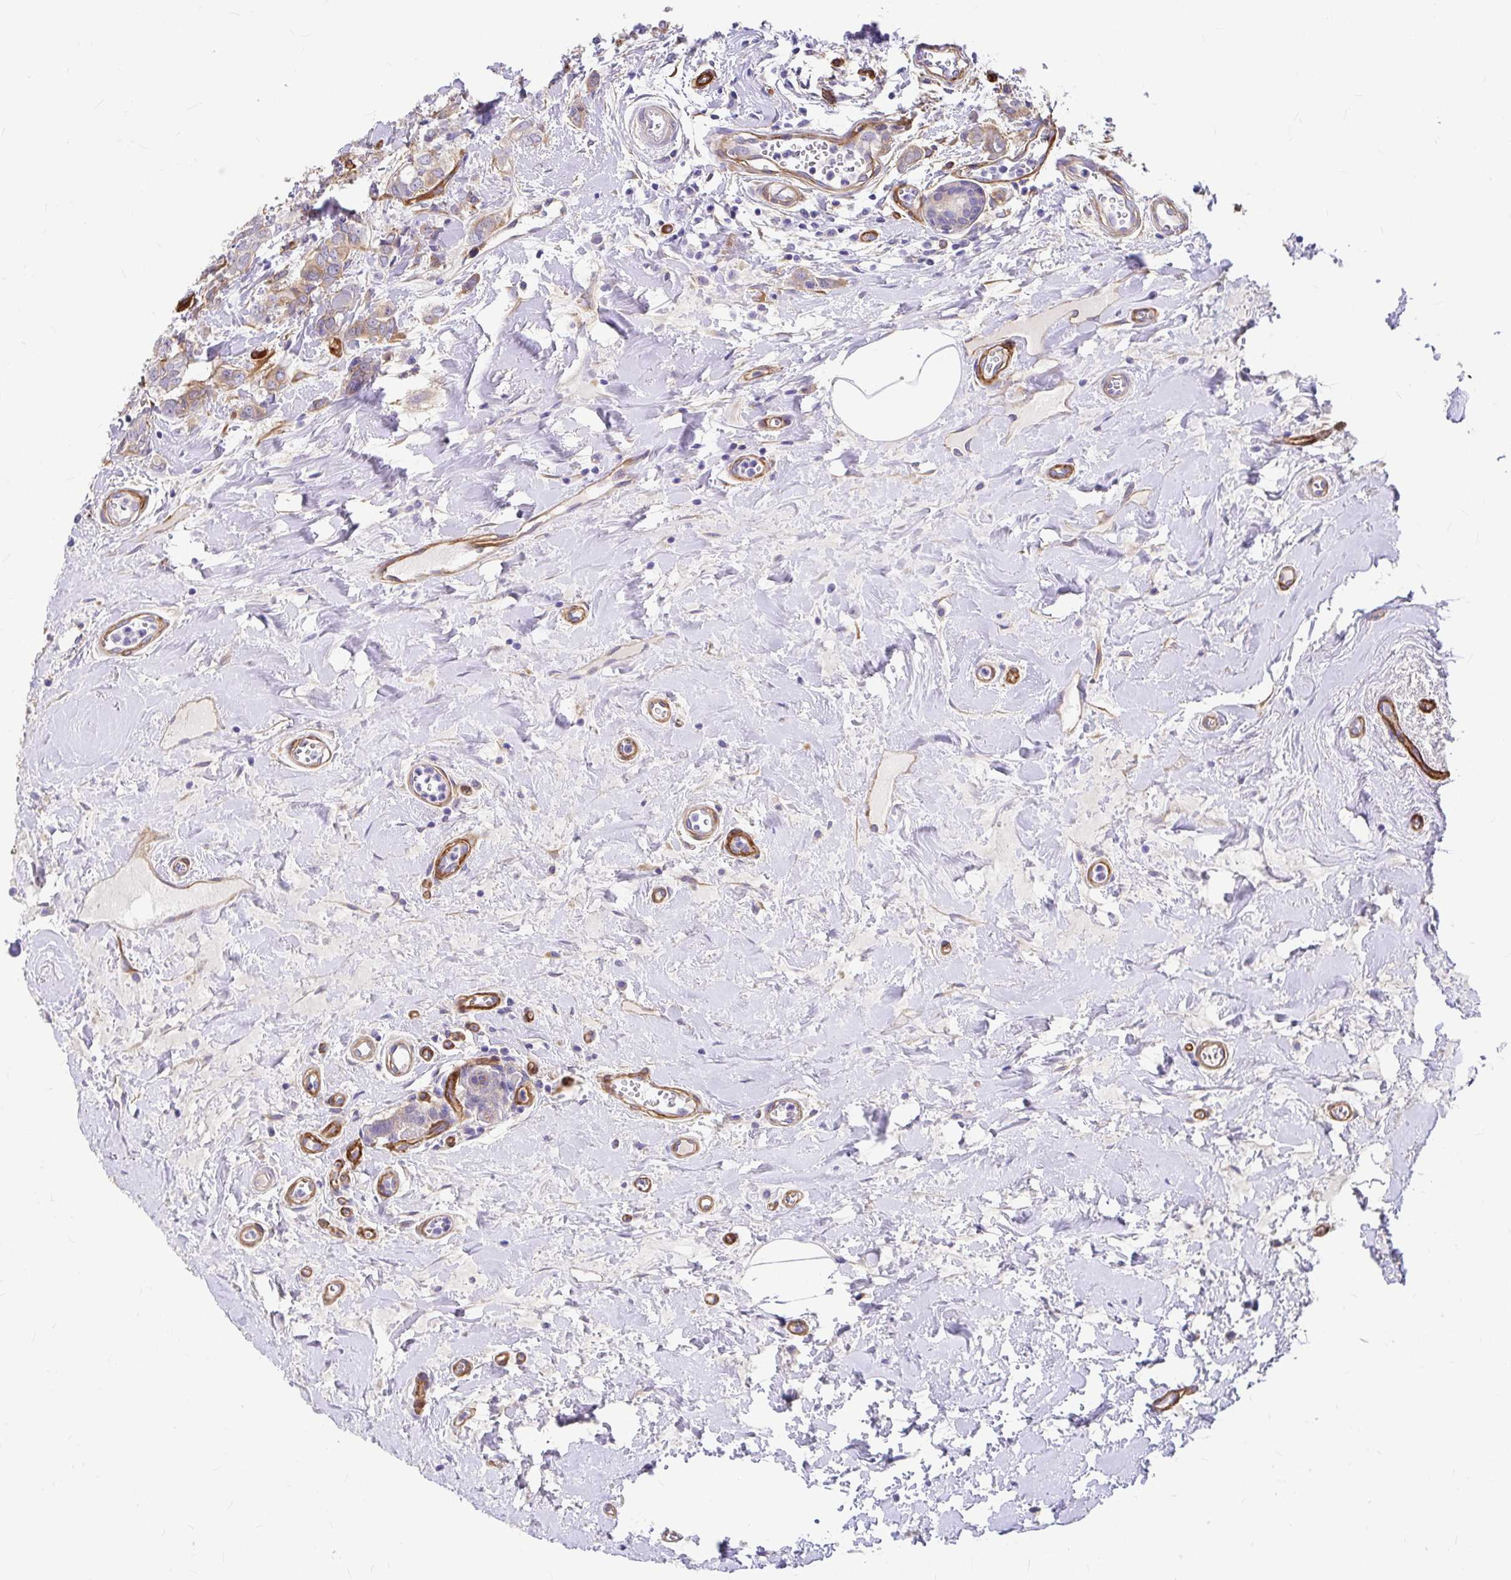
{"staining": {"intensity": "weak", "quantity": ">75%", "location": "cytoplasmic/membranous"}, "tissue": "breast cancer", "cell_type": "Tumor cells", "image_type": "cancer", "snomed": [{"axis": "morphology", "description": "Duct carcinoma"}, {"axis": "topography", "description": "Breast"}], "caption": "Immunohistochemical staining of breast infiltrating ductal carcinoma demonstrates weak cytoplasmic/membranous protein staining in approximately >75% of tumor cells. The staining was performed using DAB, with brown indicating positive protein expression. Nuclei are stained blue with hematoxylin.", "gene": "MYO1B", "patient": {"sex": "female", "age": 61}}